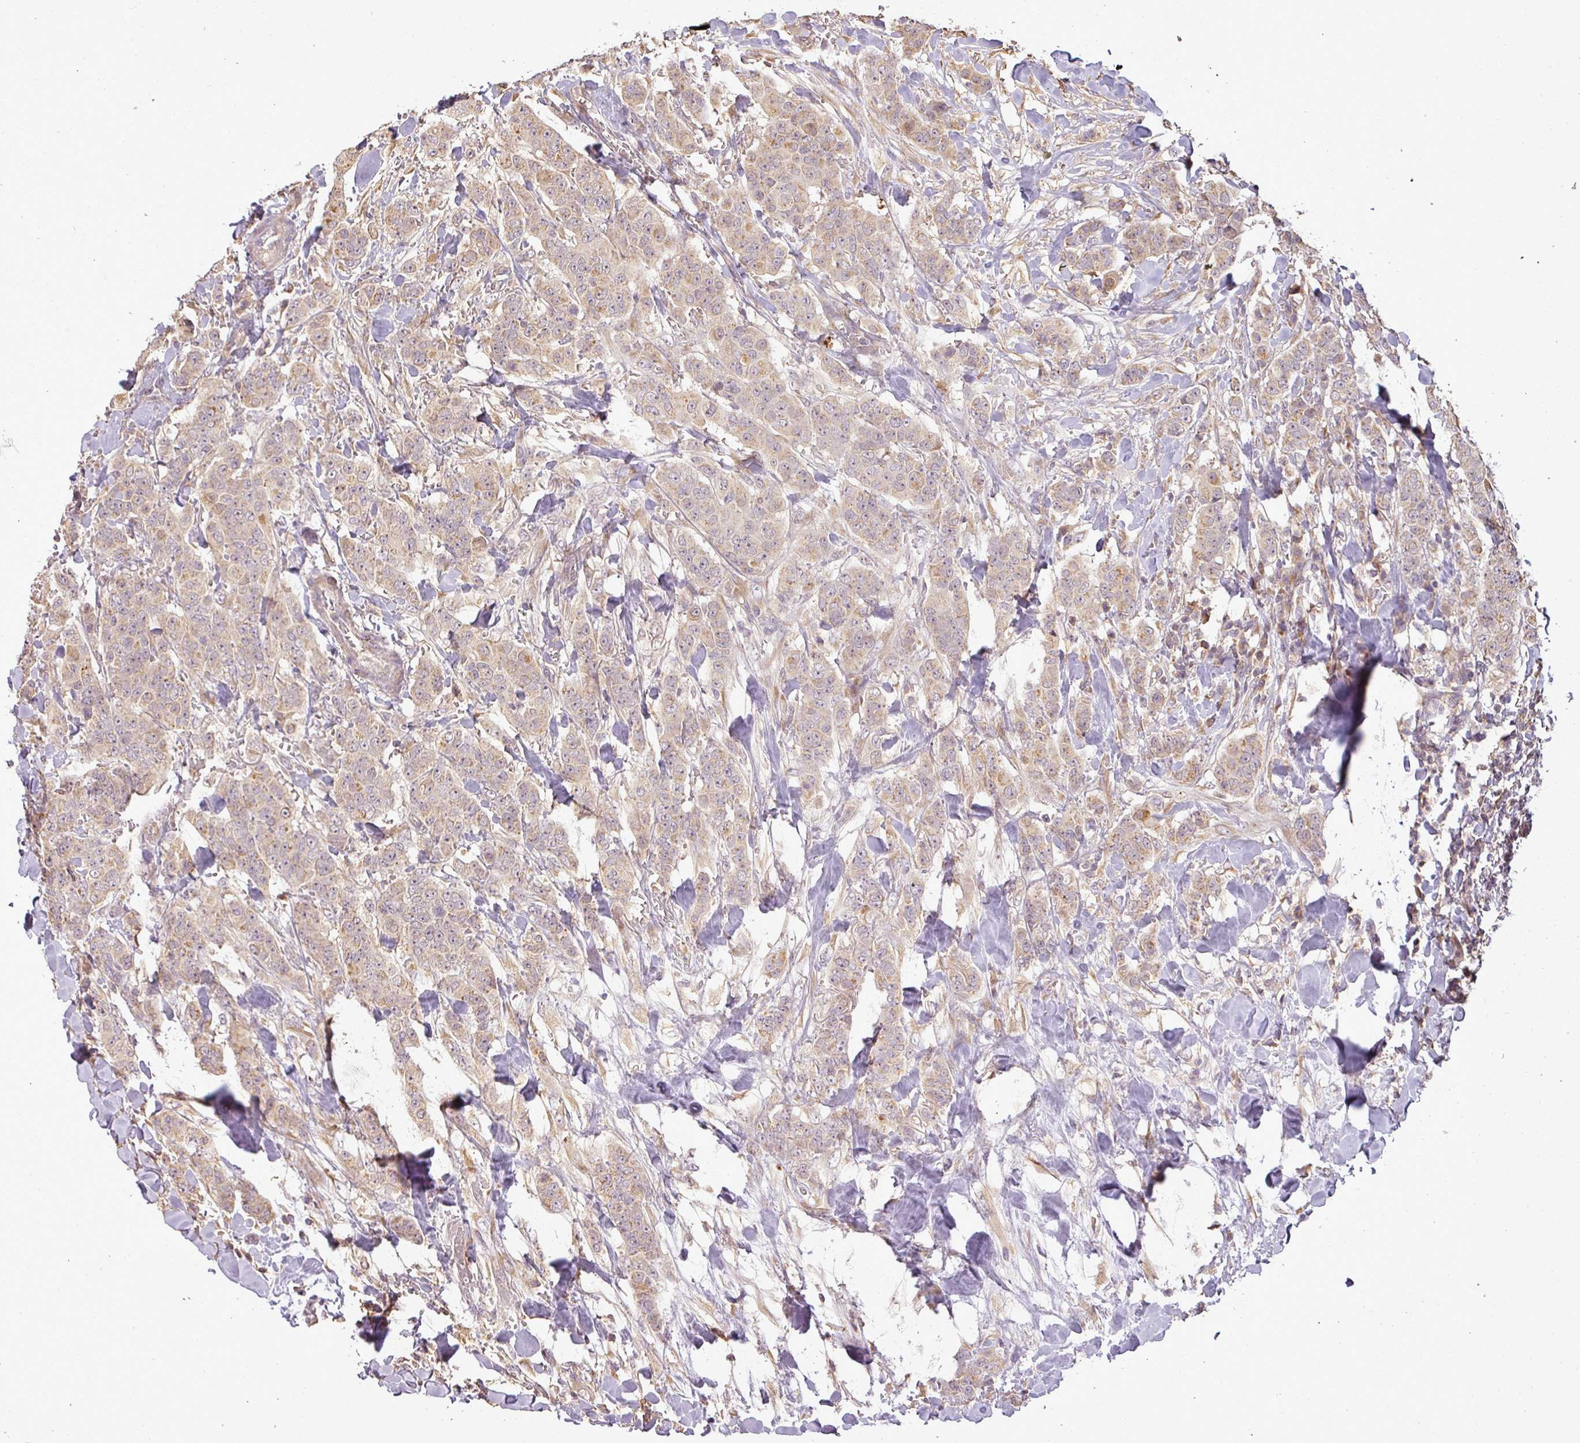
{"staining": {"intensity": "weak", "quantity": "25%-75%", "location": "cytoplasmic/membranous"}, "tissue": "breast cancer", "cell_type": "Tumor cells", "image_type": "cancer", "snomed": [{"axis": "morphology", "description": "Duct carcinoma"}, {"axis": "topography", "description": "Breast"}], "caption": "Protein expression by IHC shows weak cytoplasmic/membranous staining in approximately 25%-75% of tumor cells in breast invasive ductal carcinoma.", "gene": "FAIM", "patient": {"sex": "female", "age": 40}}